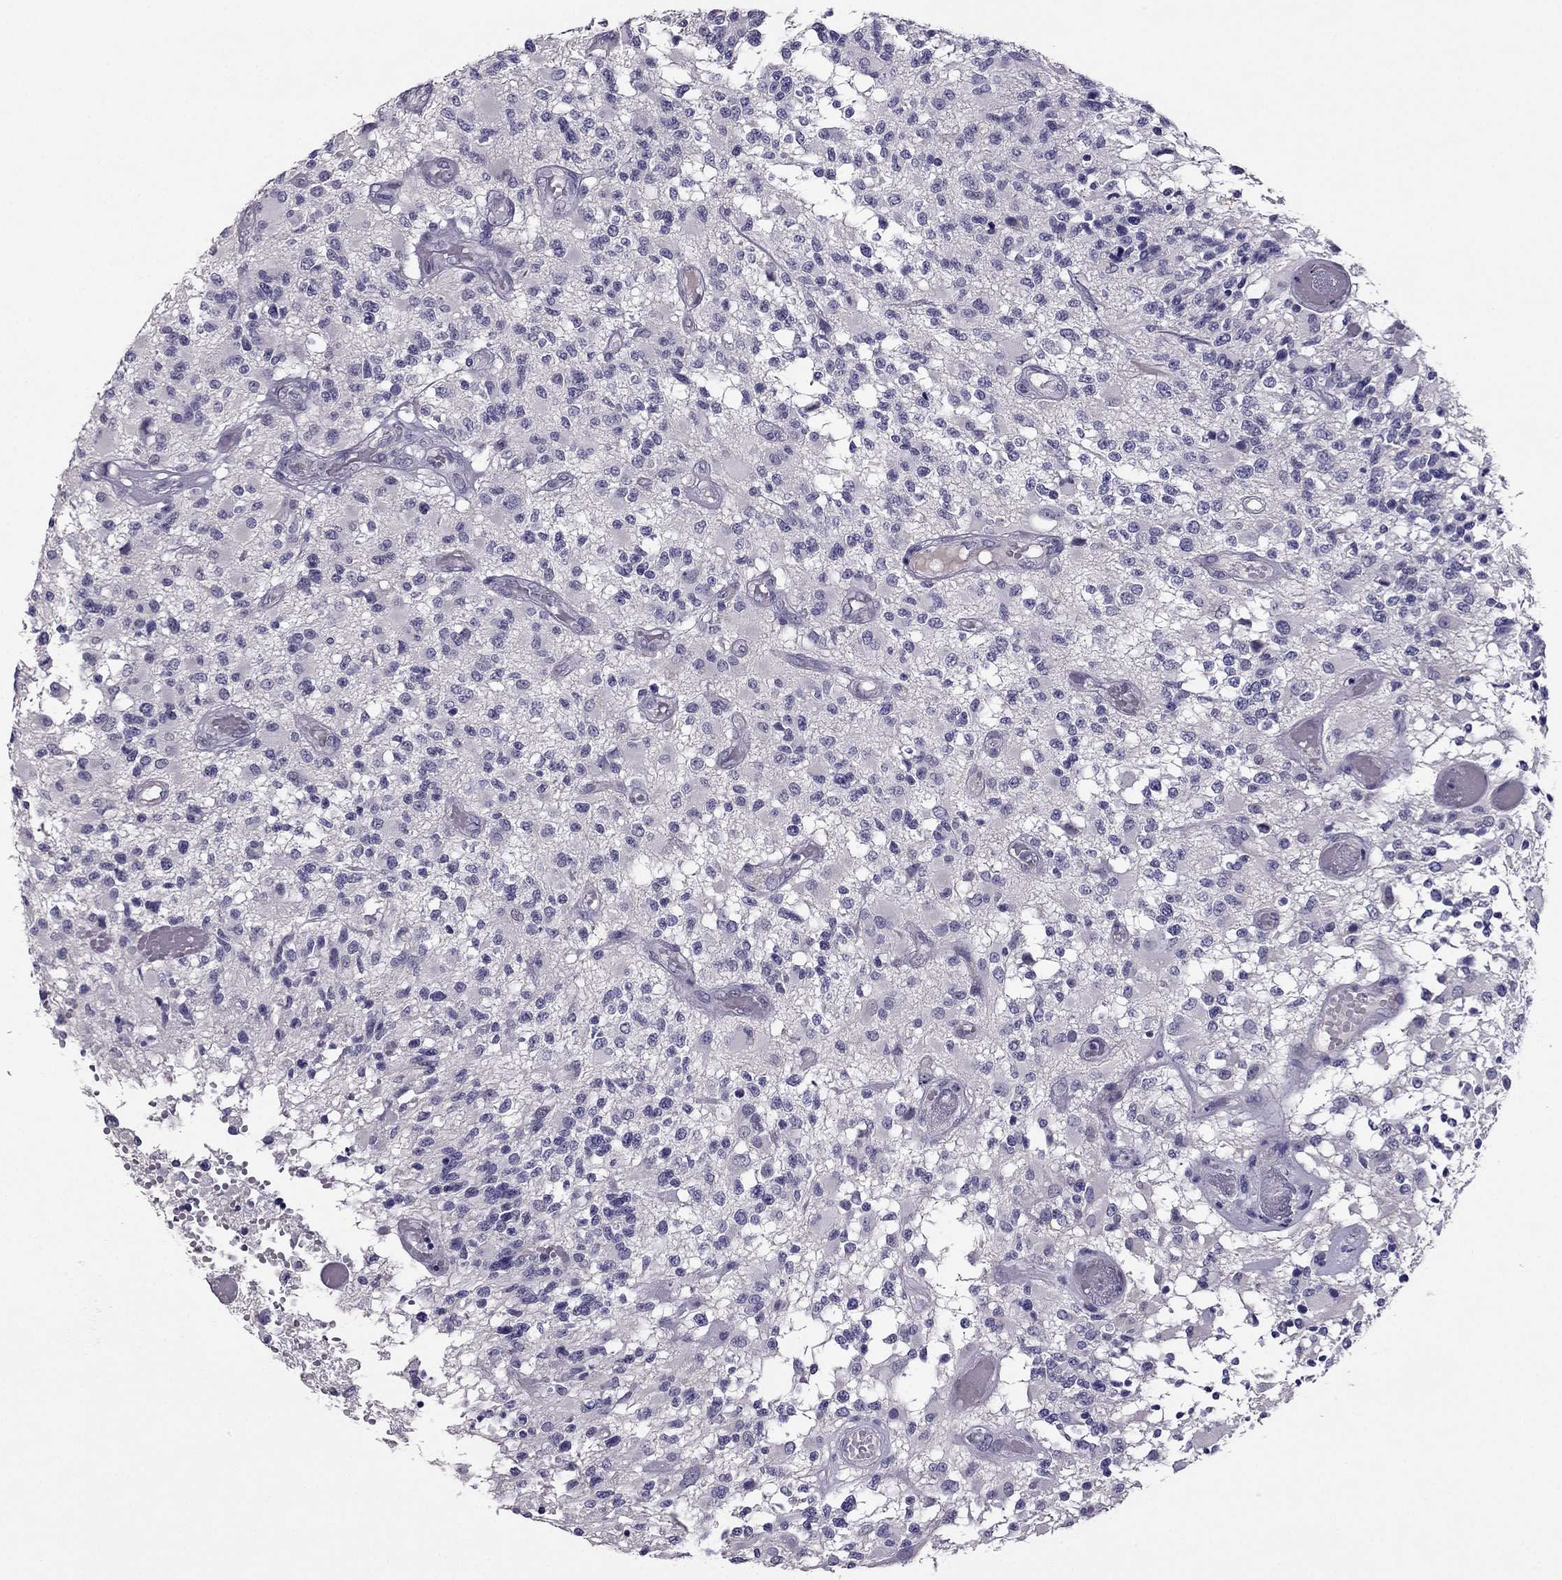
{"staining": {"intensity": "negative", "quantity": "none", "location": "none"}, "tissue": "glioma", "cell_type": "Tumor cells", "image_type": "cancer", "snomed": [{"axis": "morphology", "description": "Glioma, malignant, High grade"}, {"axis": "topography", "description": "Brain"}], "caption": "Immunohistochemistry (IHC) micrograph of glioma stained for a protein (brown), which exhibits no staining in tumor cells. (DAB immunohistochemistry visualized using brightfield microscopy, high magnification).", "gene": "RHO", "patient": {"sex": "female", "age": 63}}